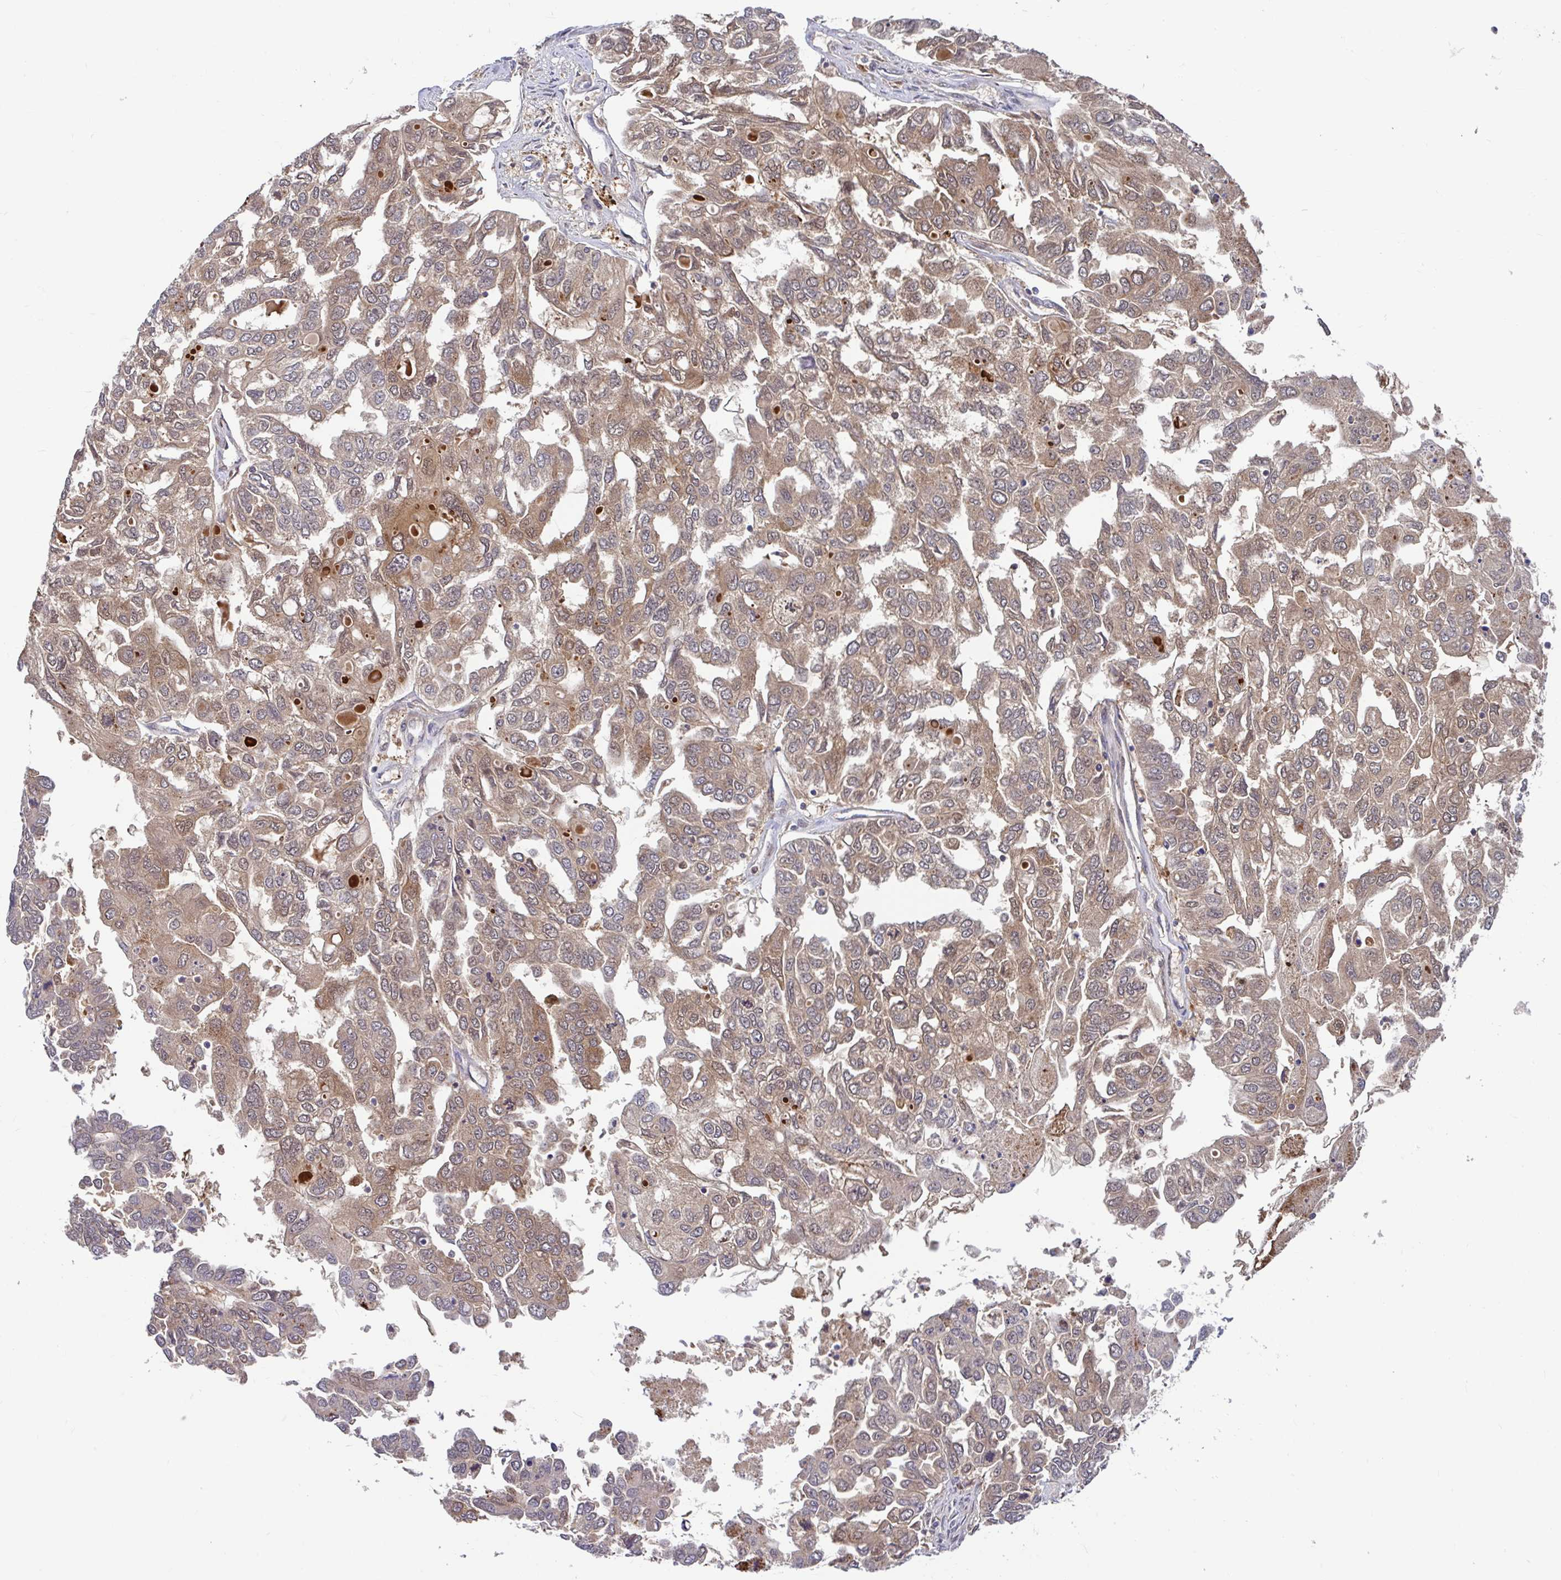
{"staining": {"intensity": "moderate", "quantity": ">75%", "location": "cytoplasmic/membranous,nuclear"}, "tissue": "ovarian cancer", "cell_type": "Tumor cells", "image_type": "cancer", "snomed": [{"axis": "morphology", "description": "Cystadenocarcinoma, serous, NOS"}, {"axis": "topography", "description": "Ovary"}], "caption": "Protein positivity by IHC shows moderate cytoplasmic/membranous and nuclear staining in about >75% of tumor cells in ovarian serous cystadenocarcinoma.", "gene": "BLVRA", "patient": {"sex": "female", "age": 53}}